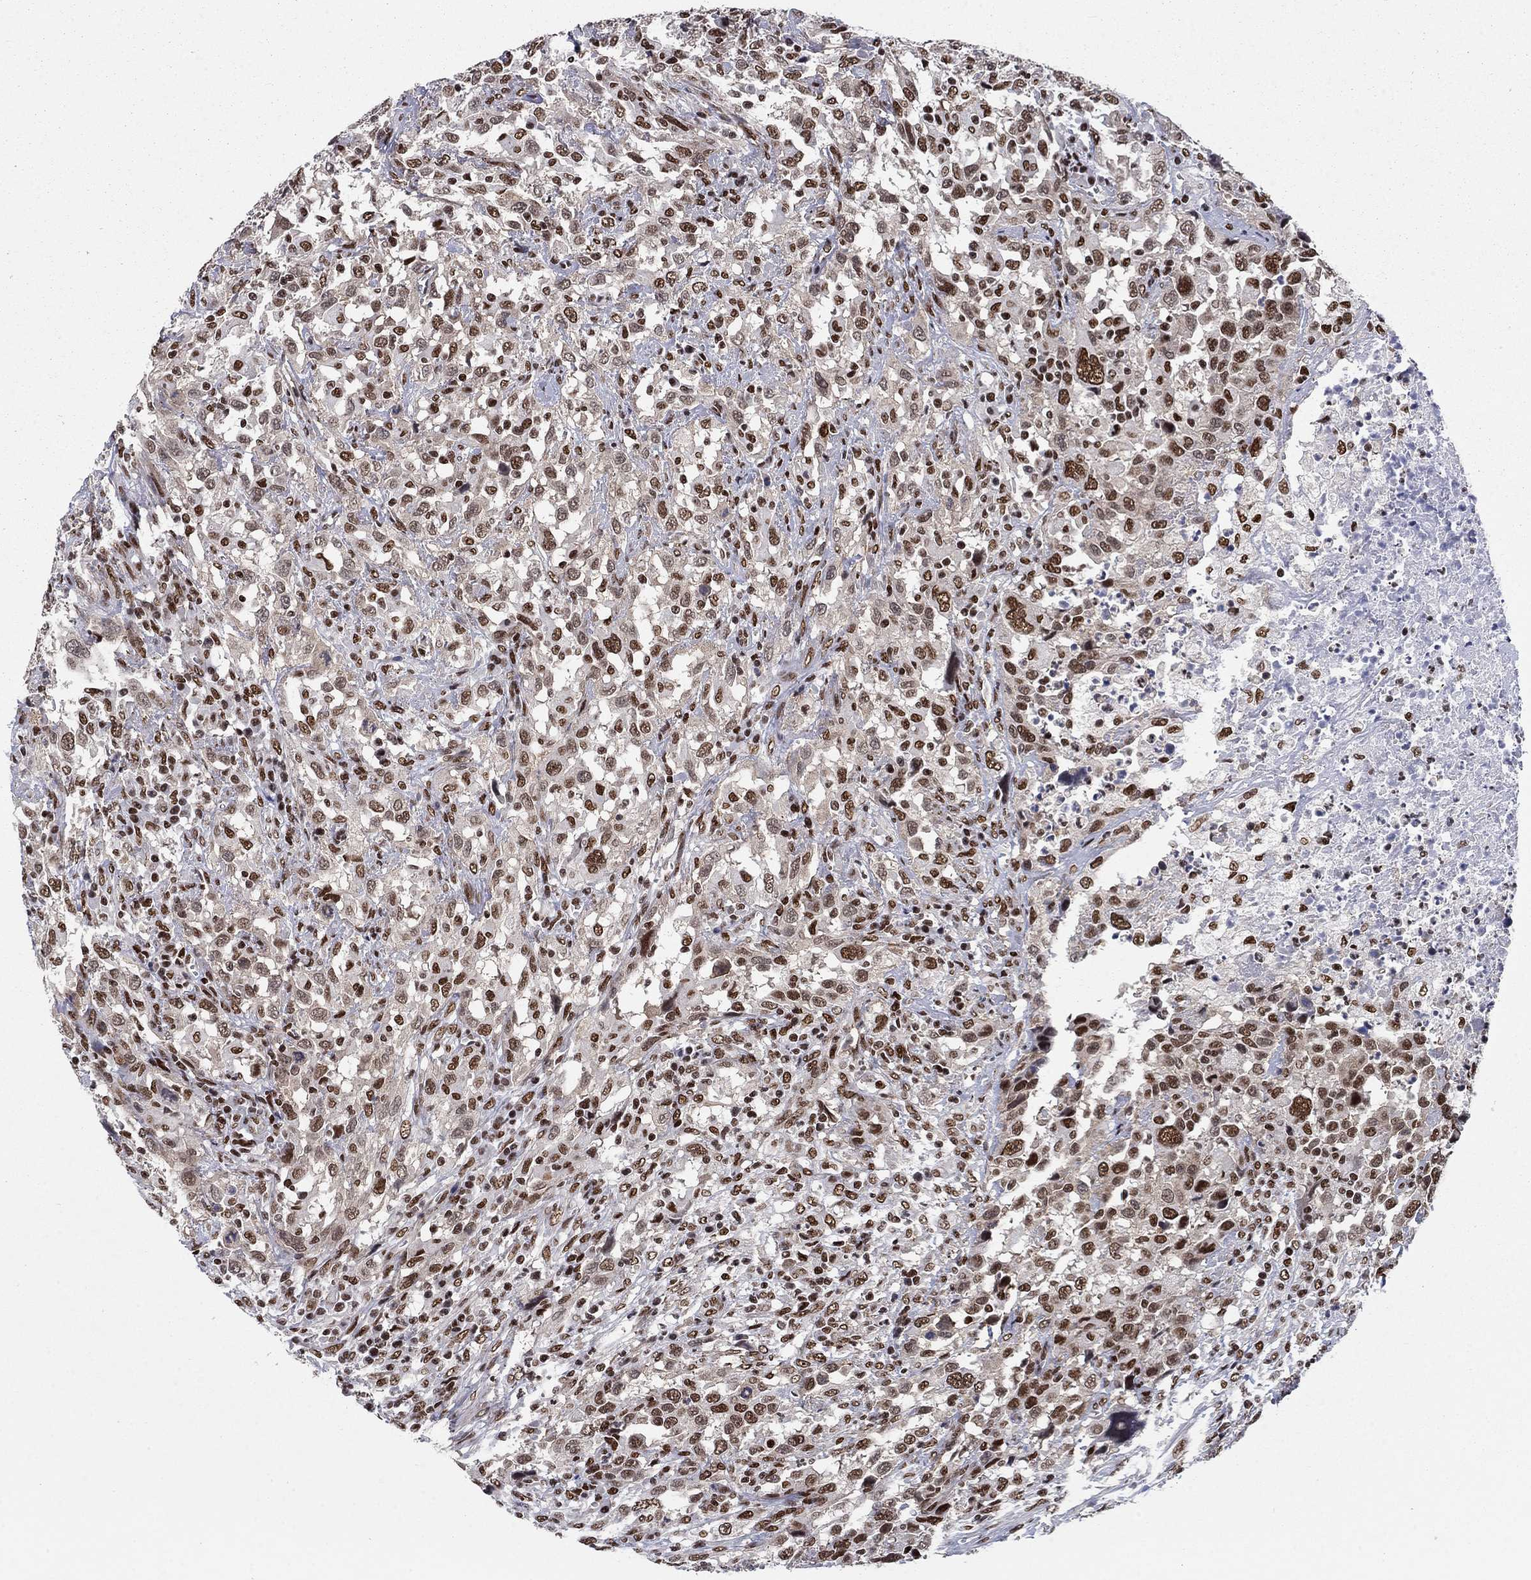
{"staining": {"intensity": "strong", "quantity": "25%-75%", "location": "nuclear"}, "tissue": "urothelial cancer", "cell_type": "Tumor cells", "image_type": "cancer", "snomed": [{"axis": "morphology", "description": "Urothelial carcinoma, NOS"}, {"axis": "morphology", "description": "Urothelial carcinoma, High grade"}, {"axis": "topography", "description": "Urinary bladder"}], "caption": "Immunohistochemical staining of human urothelial cancer demonstrates high levels of strong nuclear protein positivity in about 25%-75% of tumor cells.", "gene": "RPRD1B", "patient": {"sex": "female", "age": 64}}